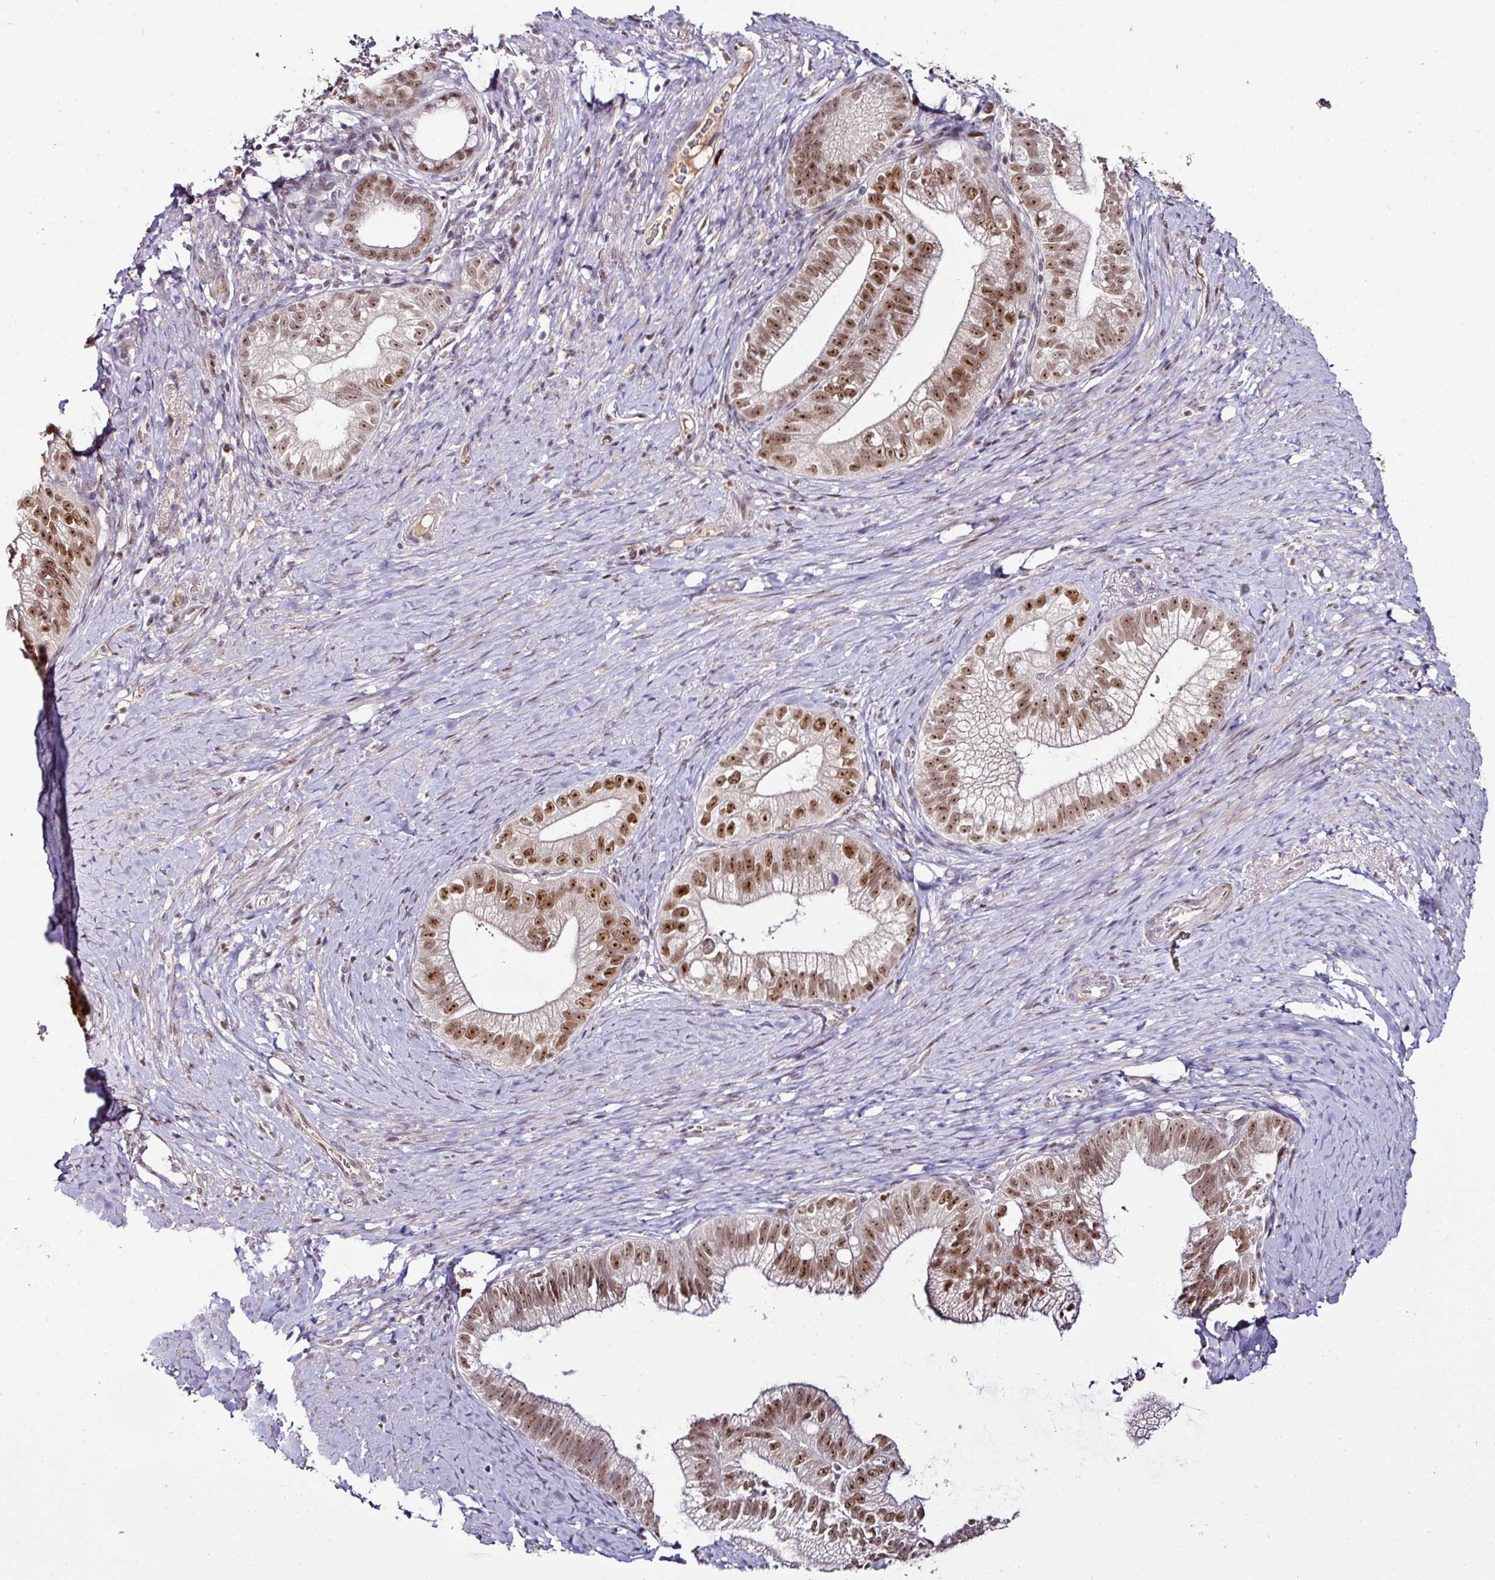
{"staining": {"intensity": "moderate", "quantity": ">75%", "location": "nuclear"}, "tissue": "pancreatic cancer", "cell_type": "Tumor cells", "image_type": "cancer", "snomed": [{"axis": "morphology", "description": "Adenocarcinoma, NOS"}, {"axis": "topography", "description": "Pancreas"}], "caption": "Pancreatic adenocarcinoma tissue demonstrates moderate nuclear expression in about >75% of tumor cells, visualized by immunohistochemistry.", "gene": "KLF16", "patient": {"sex": "male", "age": 70}}